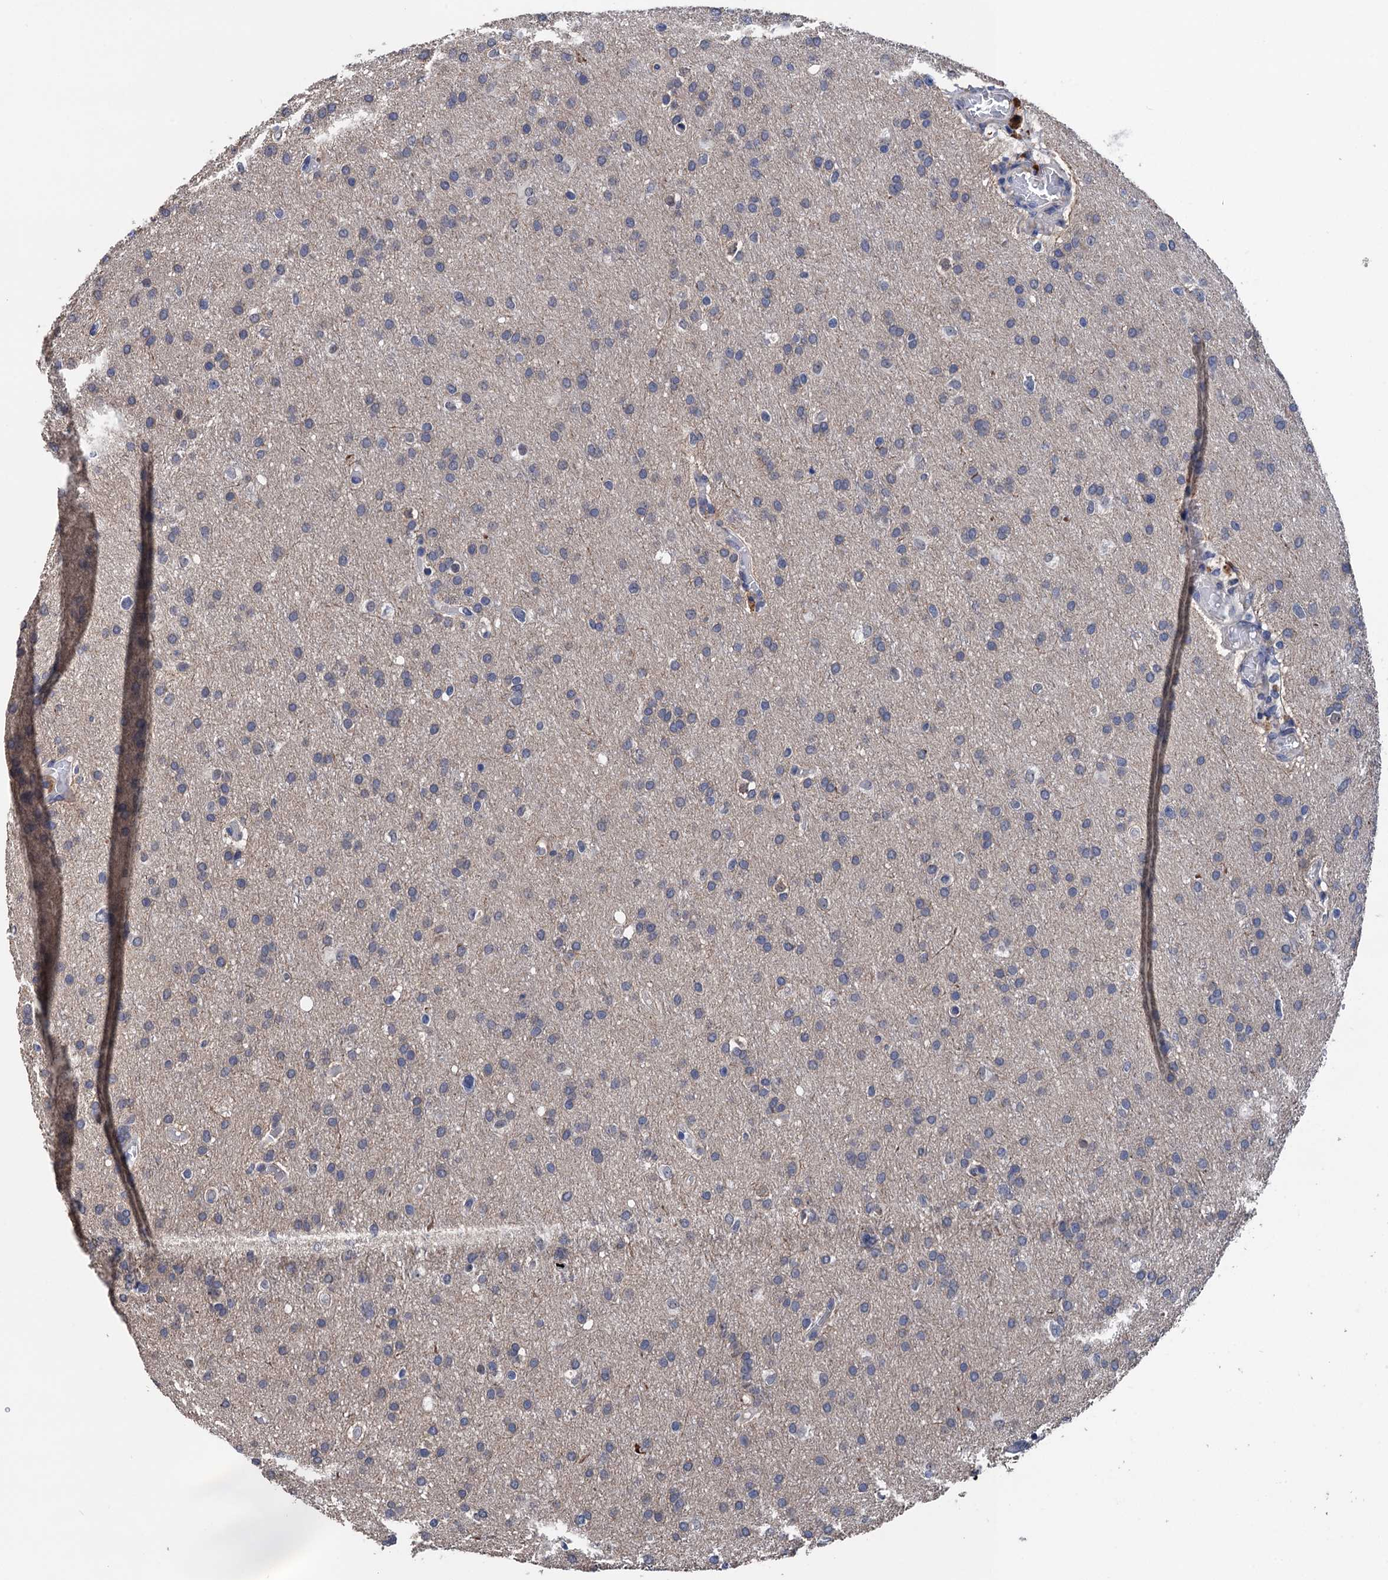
{"staining": {"intensity": "negative", "quantity": "none", "location": "none"}, "tissue": "glioma", "cell_type": "Tumor cells", "image_type": "cancer", "snomed": [{"axis": "morphology", "description": "Glioma, malignant, High grade"}, {"axis": "topography", "description": "Cerebral cortex"}], "caption": "The photomicrograph reveals no significant staining in tumor cells of glioma. (Brightfield microscopy of DAB IHC at high magnification).", "gene": "ART5", "patient": {"sex": "female", "age": 36}}